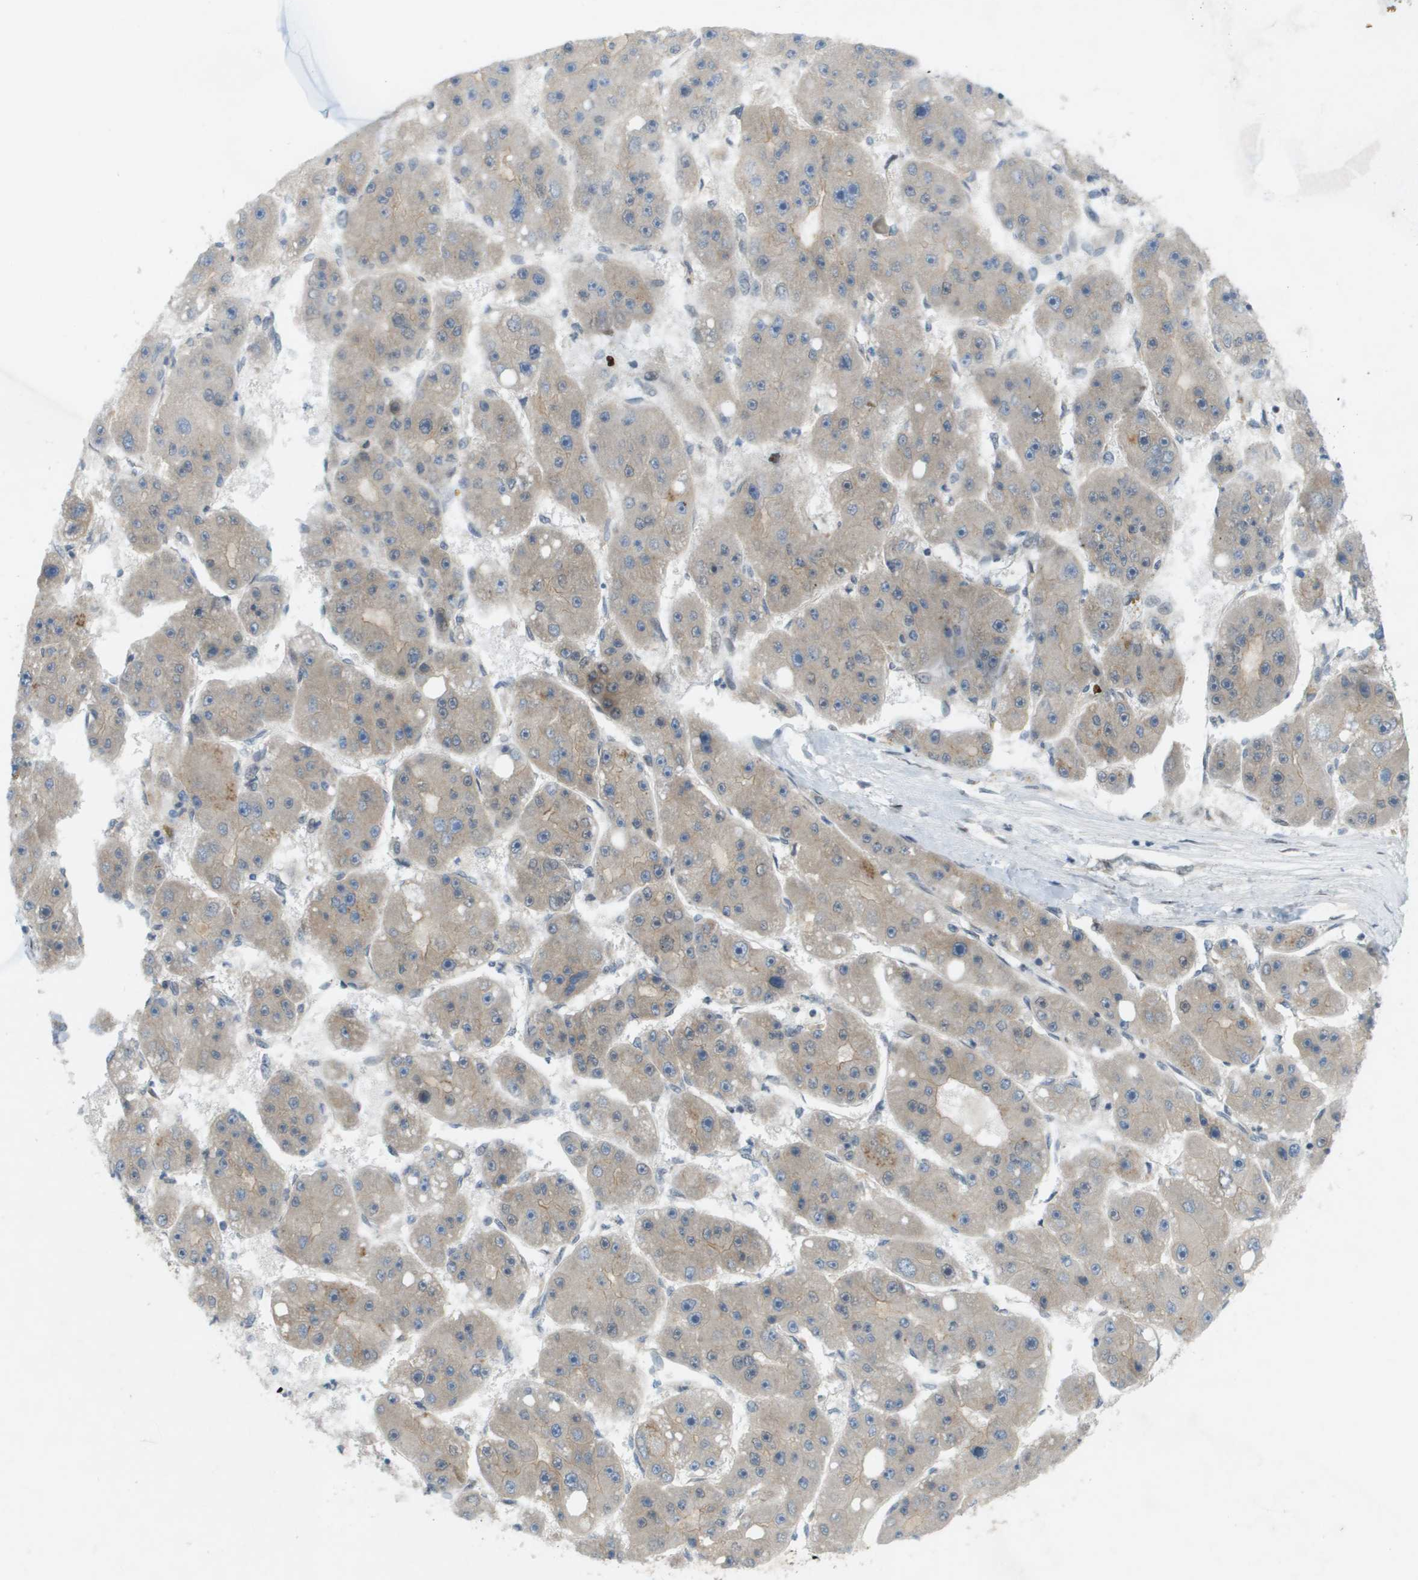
{"staining": {"intensity": "weak", "quantity": ">75%", "location": "cytoplasmic/membranous"}, "tissue": "liver cancer", "cell_type": "Tumor cells", "image_type": "cancer", "snomed": [{"axis": "morphology", "description": "Carcinoma, Hepatocellular, NOS"}, {"axis": "topography", "description": "Liver"}], "caption": "Immunohistochemical staining of liver cancer demonstrates low levels of weak cytoplasmic/membranous positivity in approximately >75% of tumor cells.", "gene": "CACNB4", "patient": {"sex": "female", "age": 61}}